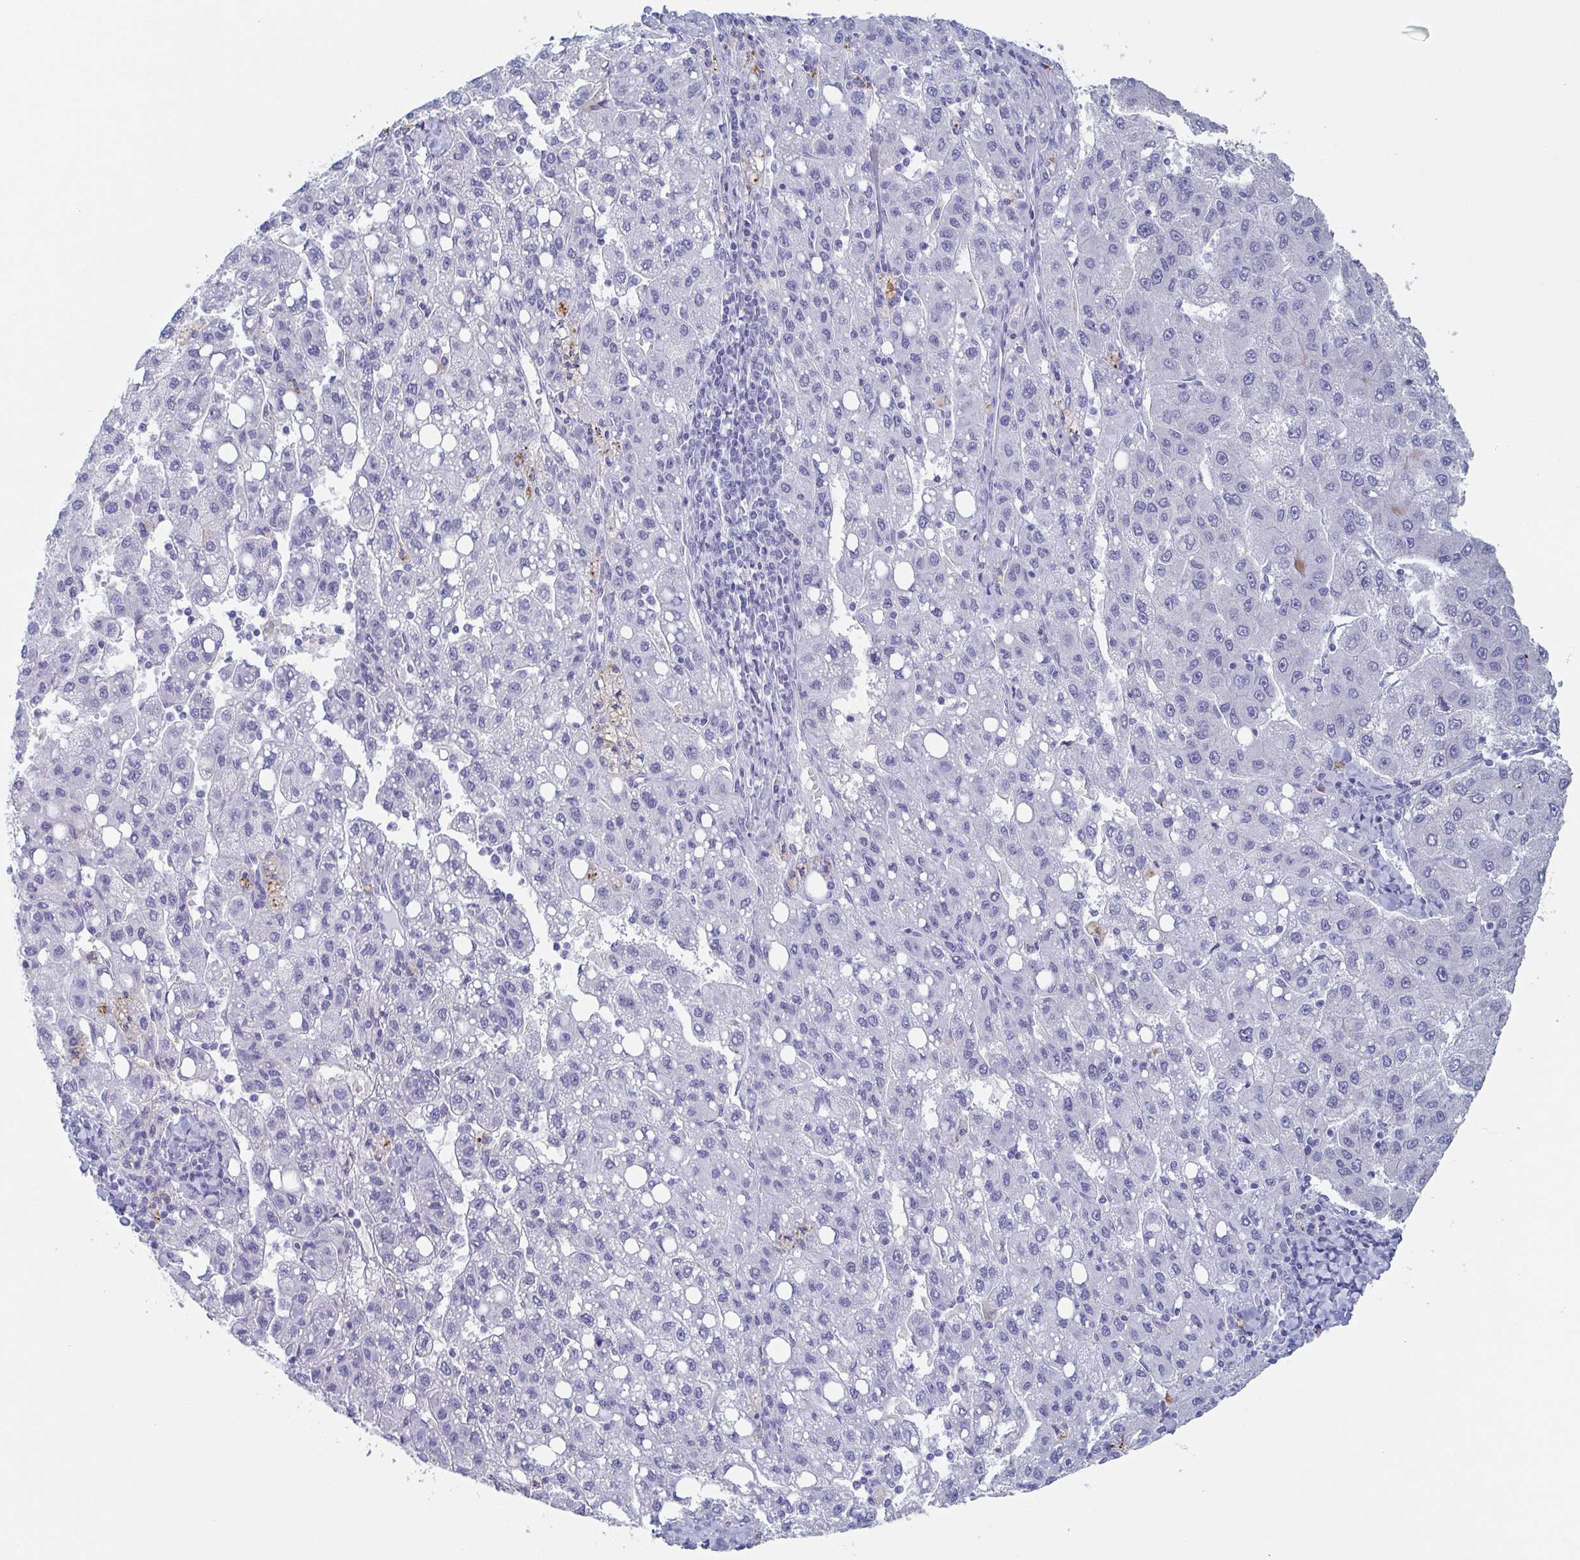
{"staining": {"intensity": "negative", "quantity": "none", "location": "none"}, "tissue": "liver cancer", "cell_type": "Tumor cells", "image_type": "cancer", "snomed": [{"axis": "morphology", "description": "Carcinoma, Hepatocellular, NOS"}, {"axis": "topography", "description": "Liver"}], "caption": "This is an IHC photomicrograph of human liver cancer. There is no staining in tumor cells.", "gene": "REG4", "patient": {"sex": "female", "age": 82}}